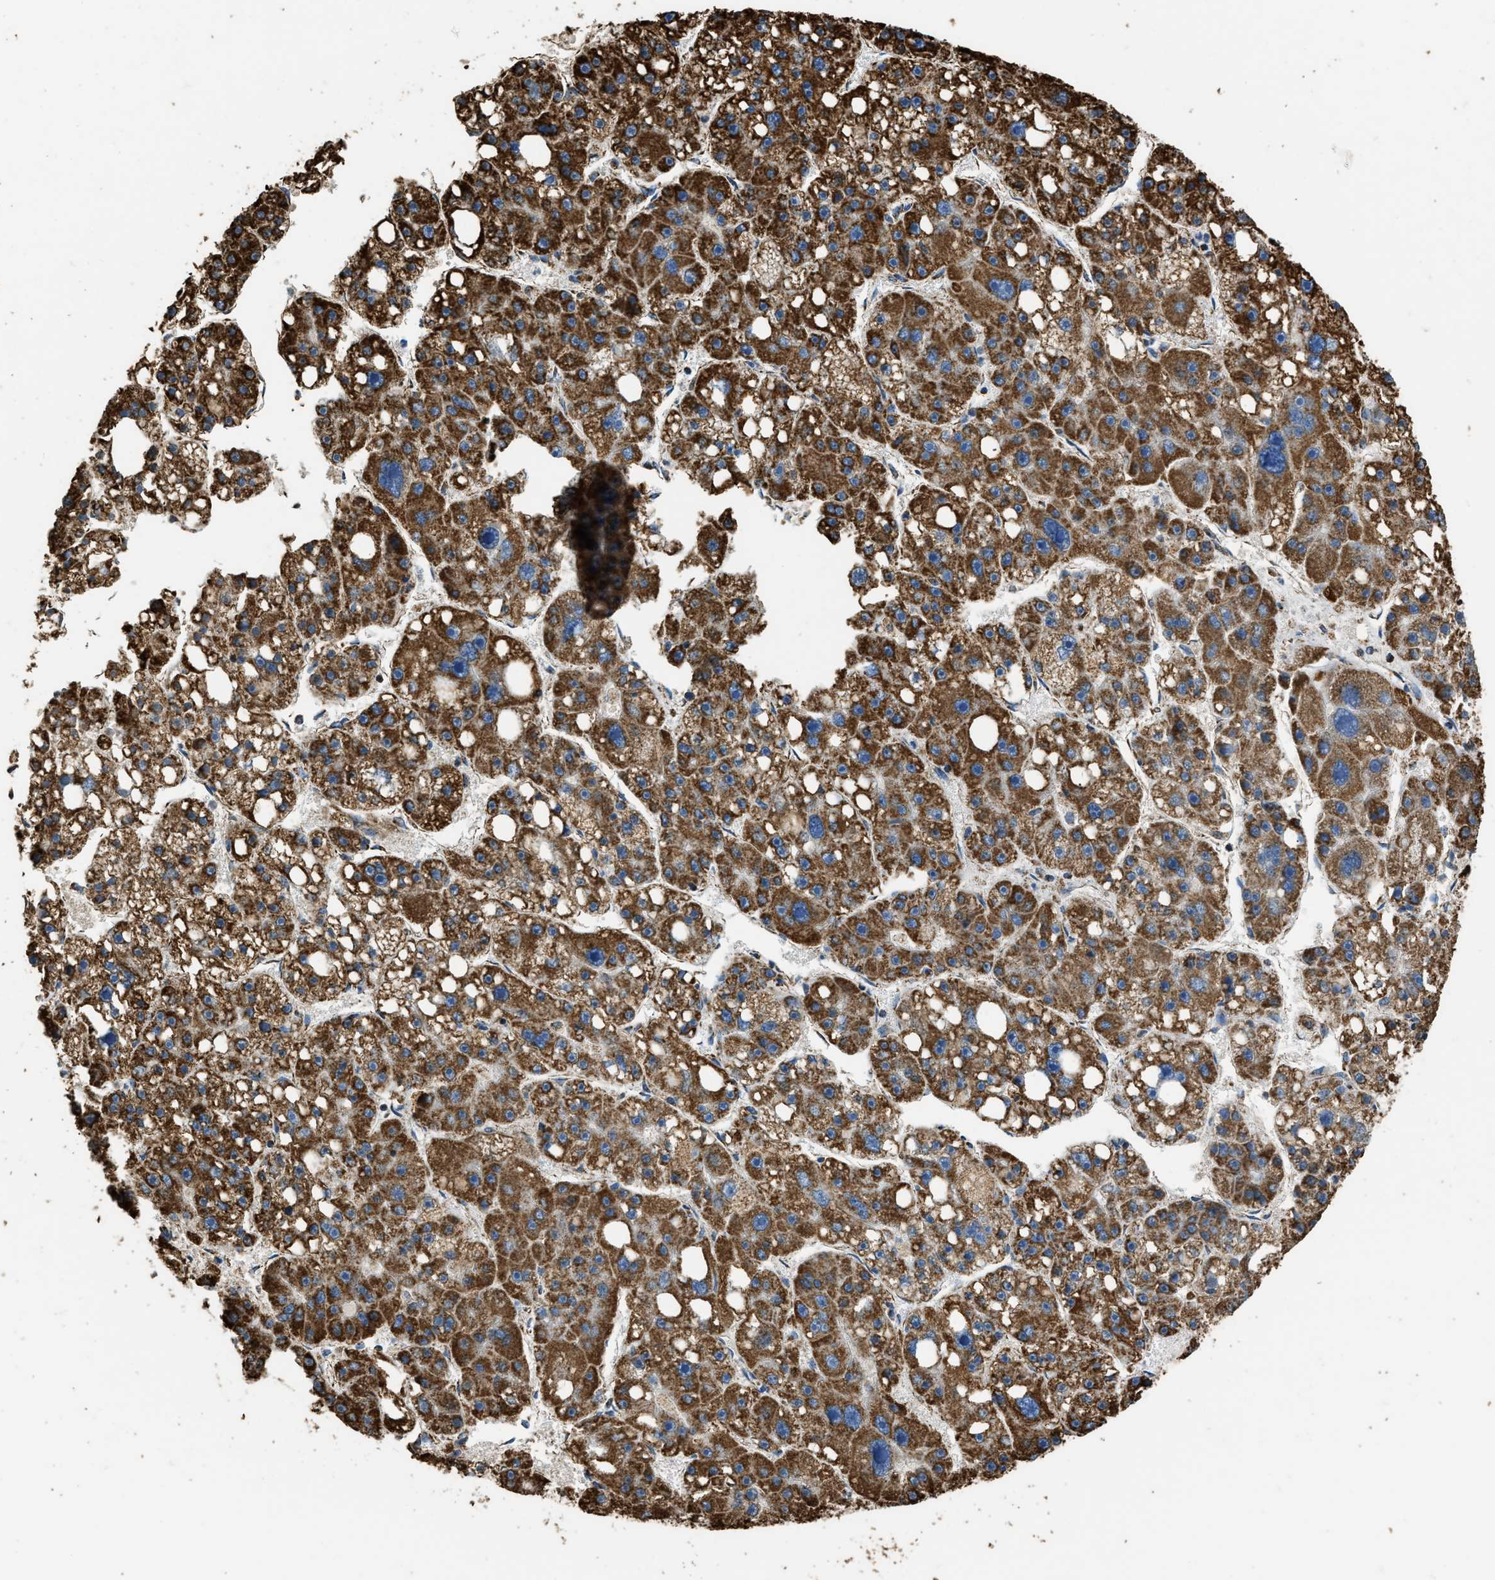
{"staining": {"intensity": "strong", "quantity": ">75%", "location": "cytoplasmic/membranous"}, "tissue": "liver cancer", "cell_type": "Tumor cells", "image_type": "cancer", "snomed": [{"axis": "morphology", "description": "Carcinoma, Hepatocellular, NOS"}, {"axis": "topography", "description": "Liver"}], "caption": "Strong cytoplasmic/membranous expression for a protein is identified in about >75% of tumor cells of liver cancer using immunohistochemistry.", "gene": "IRX6", "patient": {"sex": "female", "age": 61}}